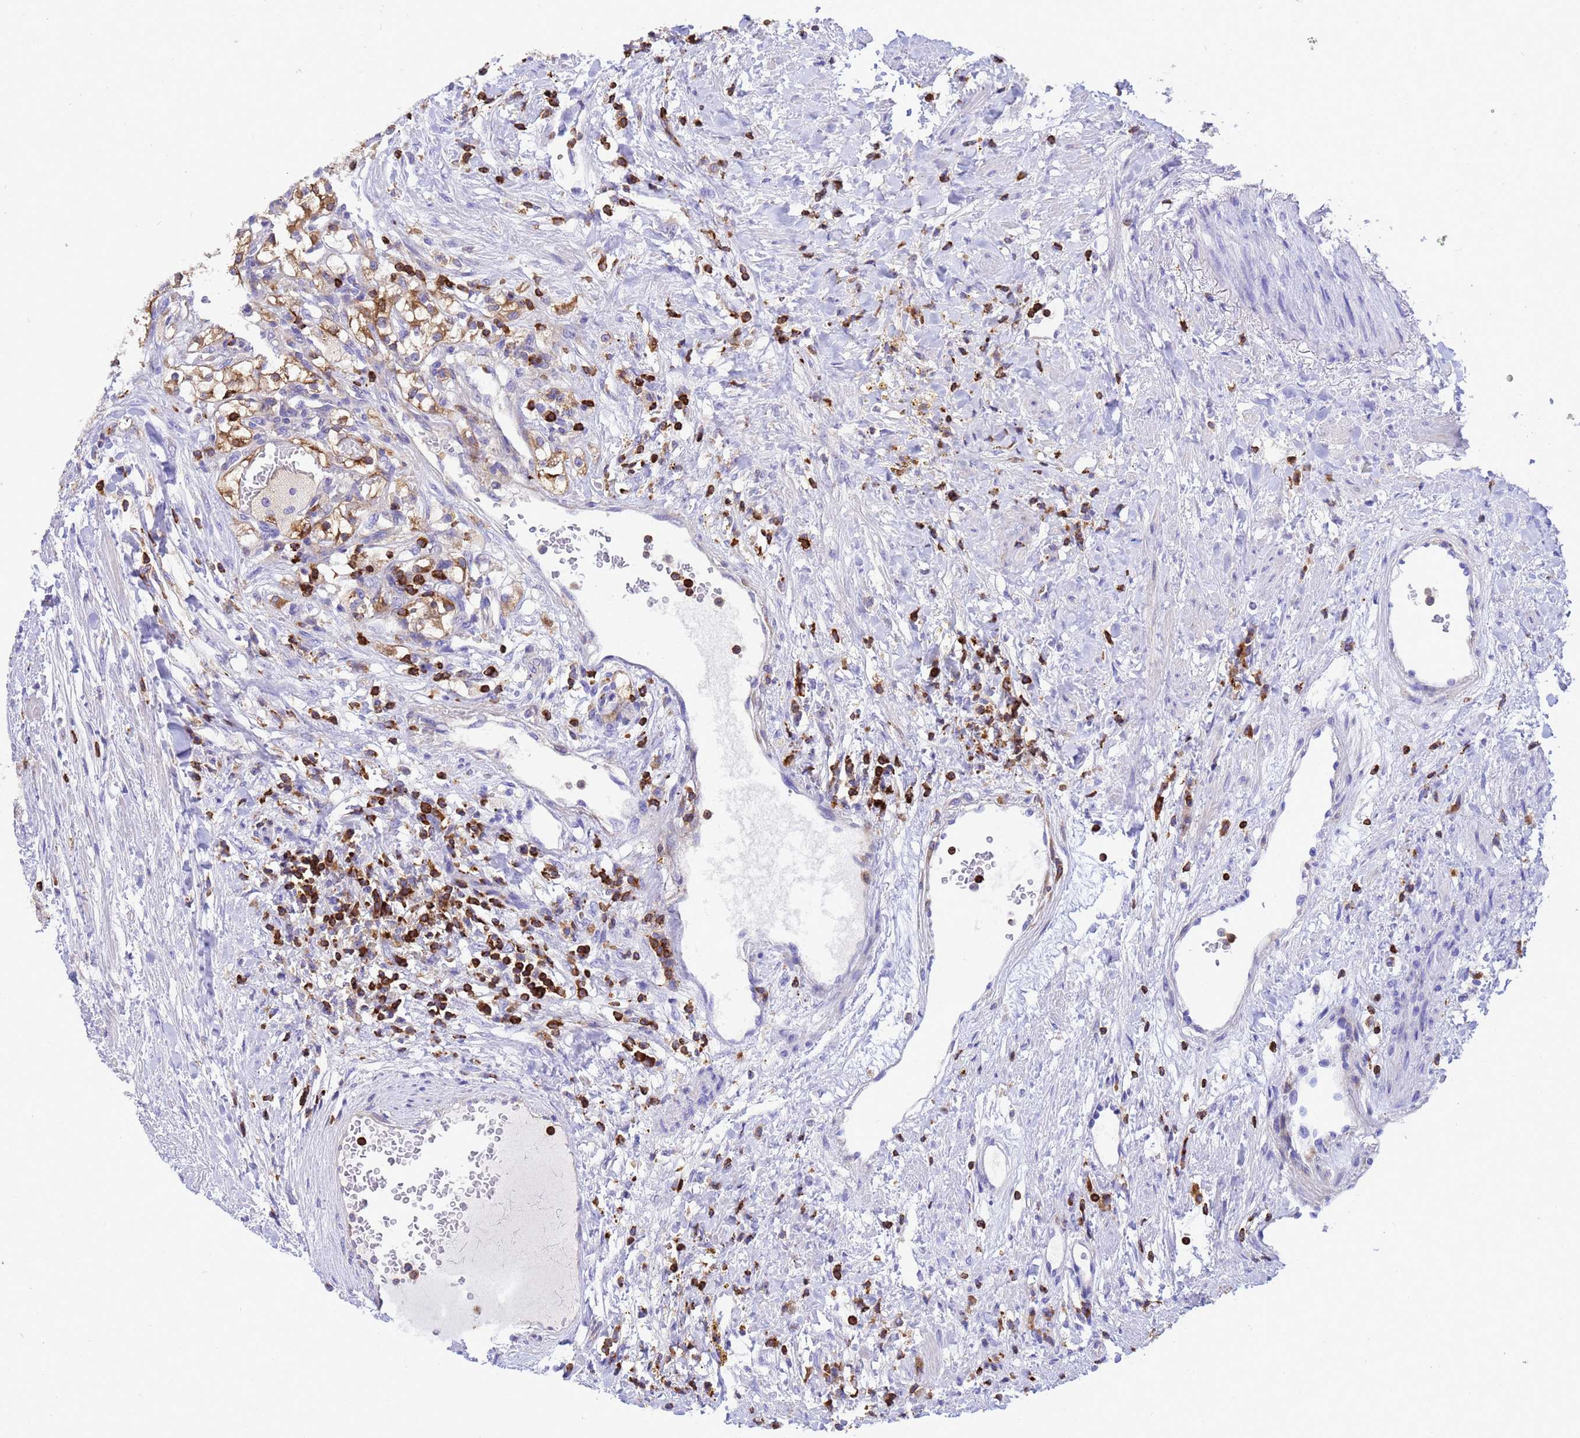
{"staining": {"intensity": "moderate", "quantity": ">75%", "location": "cytoplasmic/membranous"}, "tissue": "renal cancer", "cell_type": "Tumor cells", "image_type": "cancer", "snomed": [{"axis": "morphology", "description": "Normal tissue, NOS"}, {"axis": "morphology", "description": "Adenocarcinoma, NOS"}, {"axis": "topography", "description": "Kidney"}], "caption": "Human renal cancer (adenocarcinoma) stained with a brown dye reveals moderate cytoplasmic/membranous positive expression in about >75% of tumor cells.", "gene": "EZR", "patient": {"sex": "male", "age": 68}}